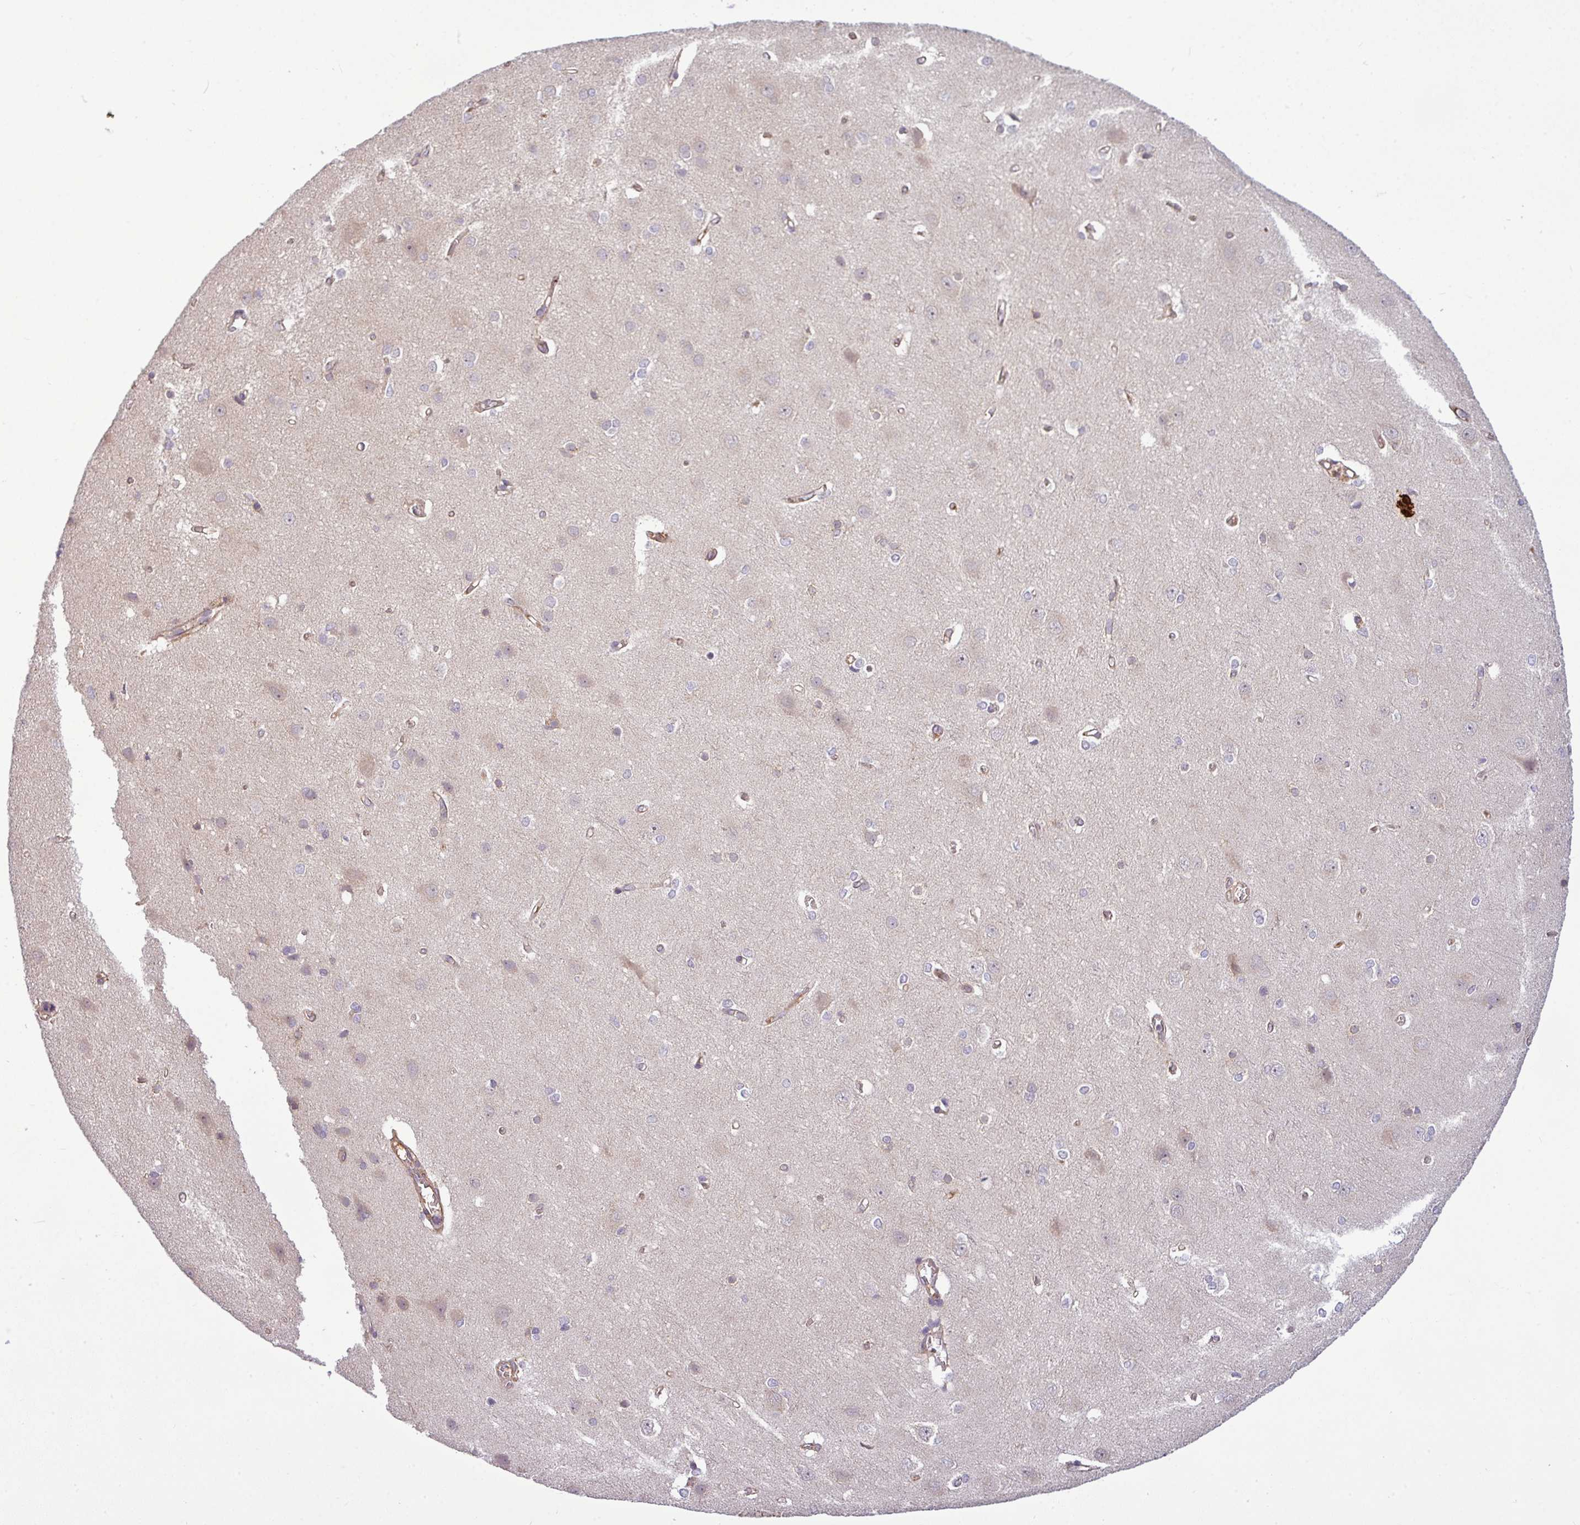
{"staining": {"intensity": "weak", "quantity": ">75%", "location": "cytoplasmic/membranous"}, "tissue": "cerebral cortex", "cell_type": "Endothelial cells", "image_type": "normal", "snomed": [{"axis": "morphology", "description": "Normal tissue, NOS"}, {"axis": "topography", "description": "Cerebral cortex"}], "caption": "Immunohistochemistry (DAB (3,3'-diaminobenzidine)) staining of normal human cerebral cortex shows weak cytoplasmic/membranous protein expression in about >75% of endothelial cells.", "gene": "ZNF35", "patient": {"sex": "male", "age": 37}}